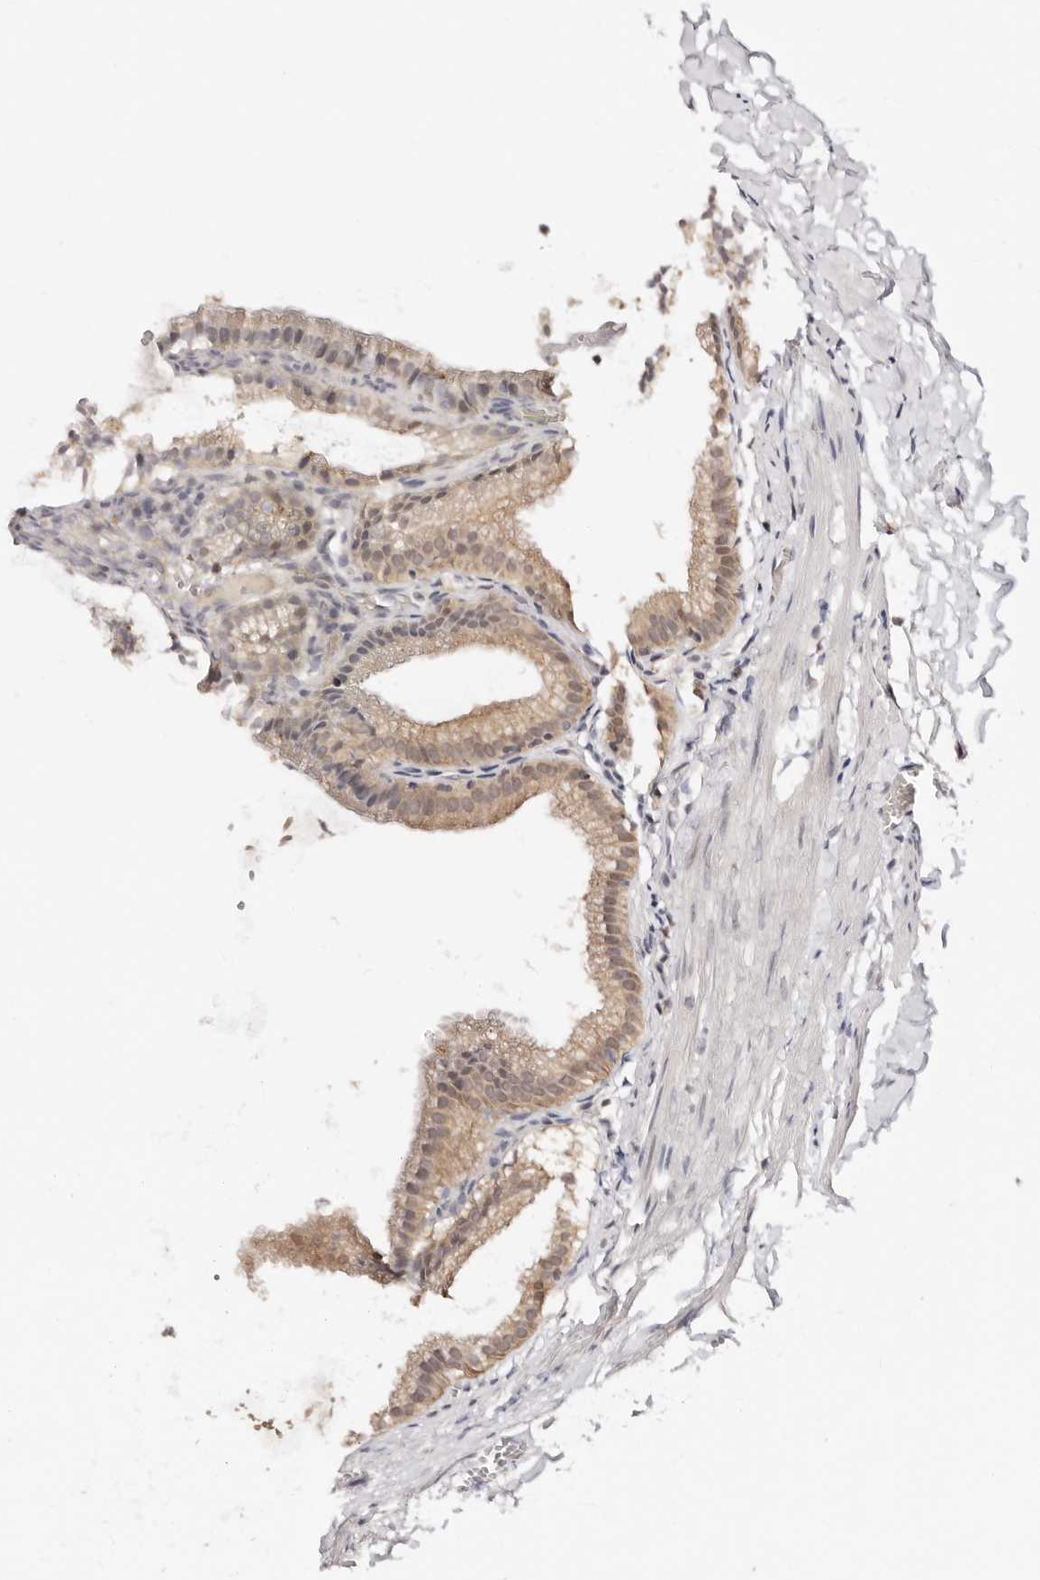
{"staining": {"intensity": "moderate", "quantity": ">75%", "location": "cytoplasmic/membranous,nuclear"}, "tissue": "gallbladder", "cell_type": "Glandular cells", "image_type": "normal", "snomed": [{"axis": "morphology", "description": "Normal tissue, NOS"}, {"axis": "topography", "description": "Gallbladder"}], "caption": "Protein staining shows moderate cytoplasmic/membranous,nuclear expression in about >75% of glandular cells in unremarkable gallbladder.", "gene": "VIPAS39", "patient": {"sex": "male", "age": 38}}